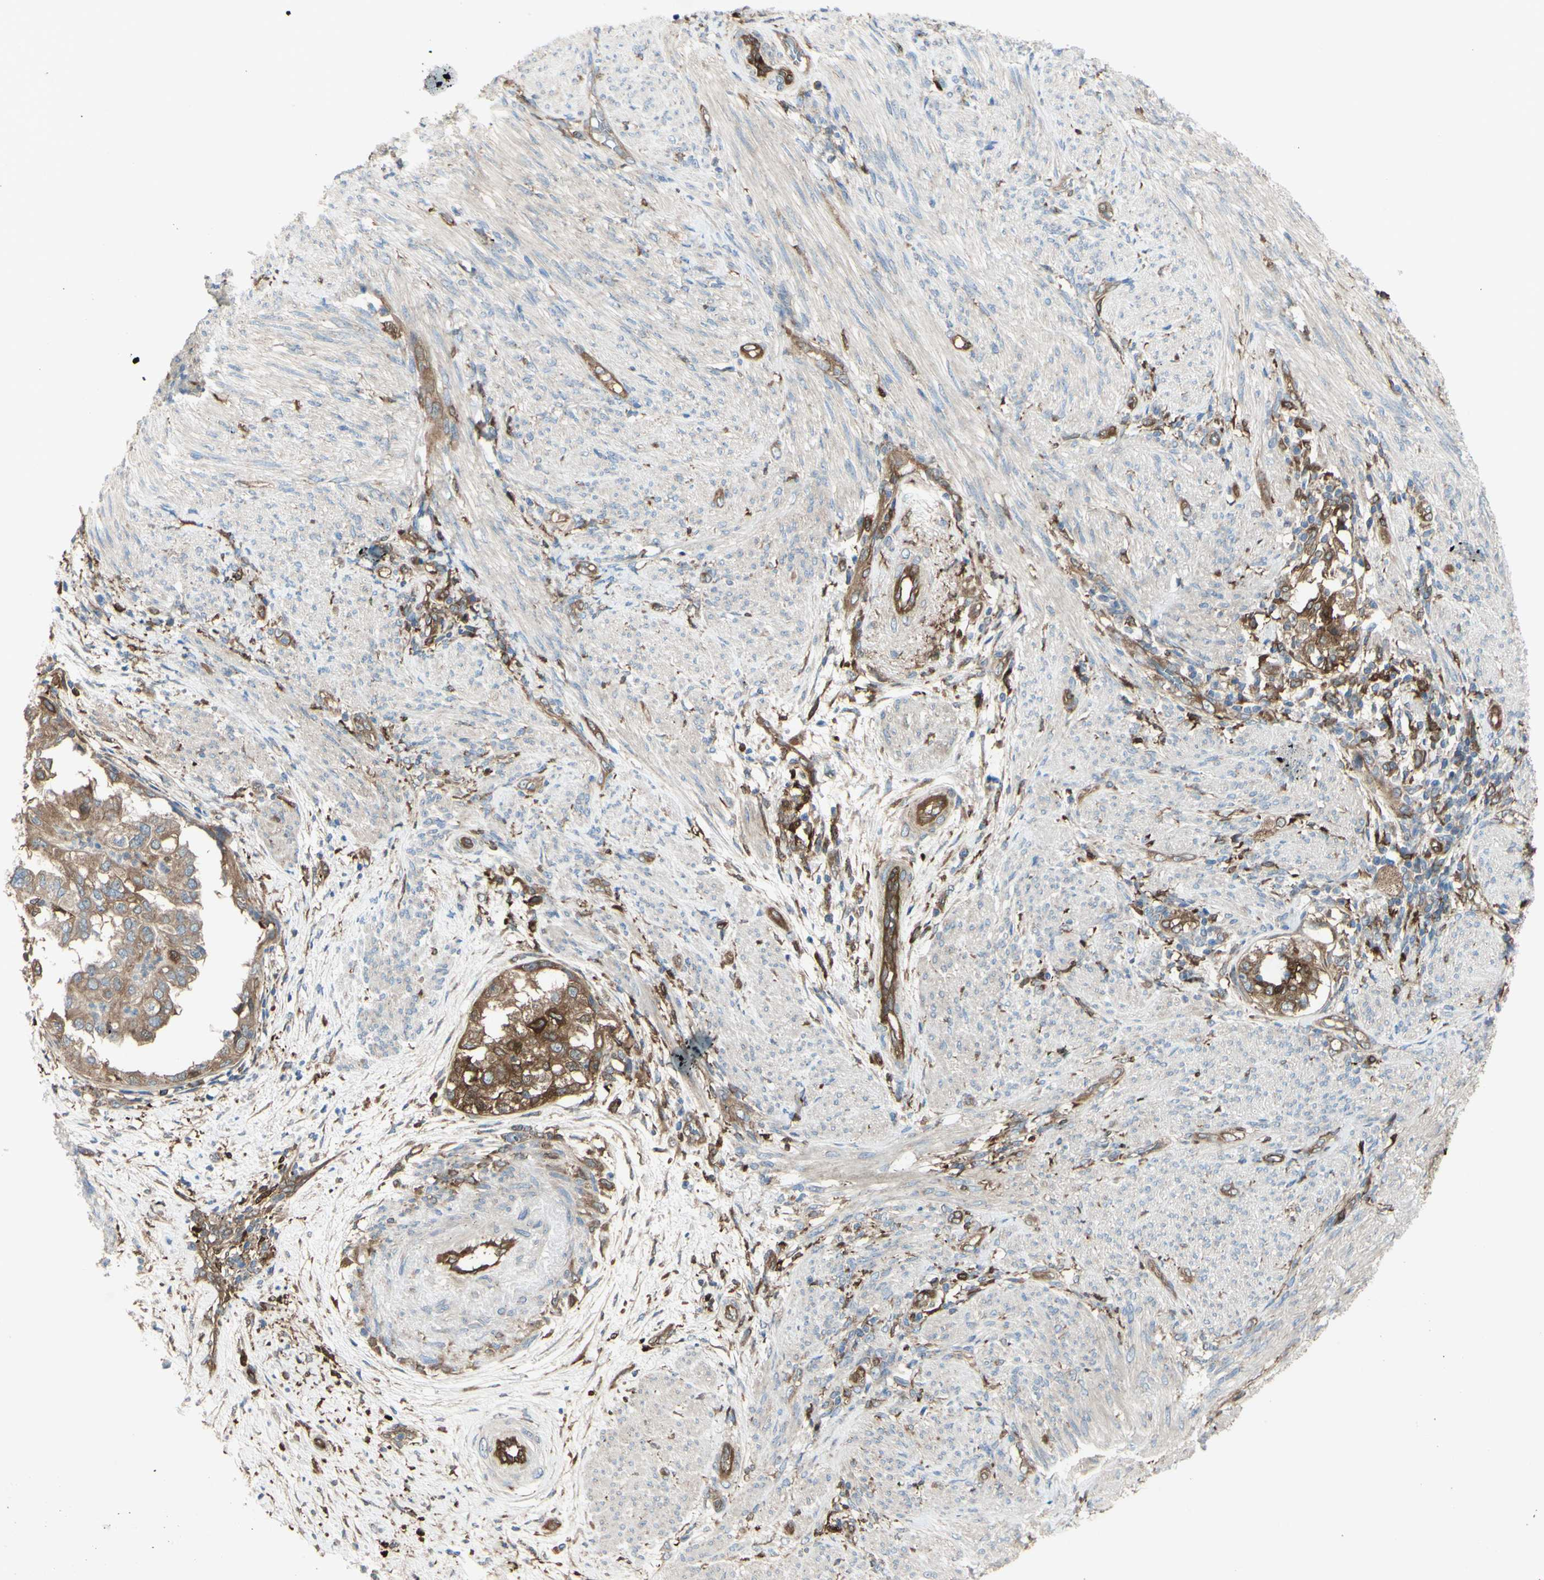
{"staining": {"intensity": "moderate", "quantity": ">75%", "location": "cytoplasmic/membranous"}, "tissue": "endometrial cancer", "cell_type": "Tumor cells", "image_type": "cancer", "snomed": [{"axis": "morphology", "description": "Adenocarcinoma, NOS"}, {"axis": "topography", "description": "Endometrium"}], "caption": "Protein expression analysis of human endometrial adenocarcinoma reveals moderate cytoplasmic/membranous positivity in approximately >75% of tumor cells.", "gene": "IGSF9B", "patient": {"sex": "female", "age": 85}}